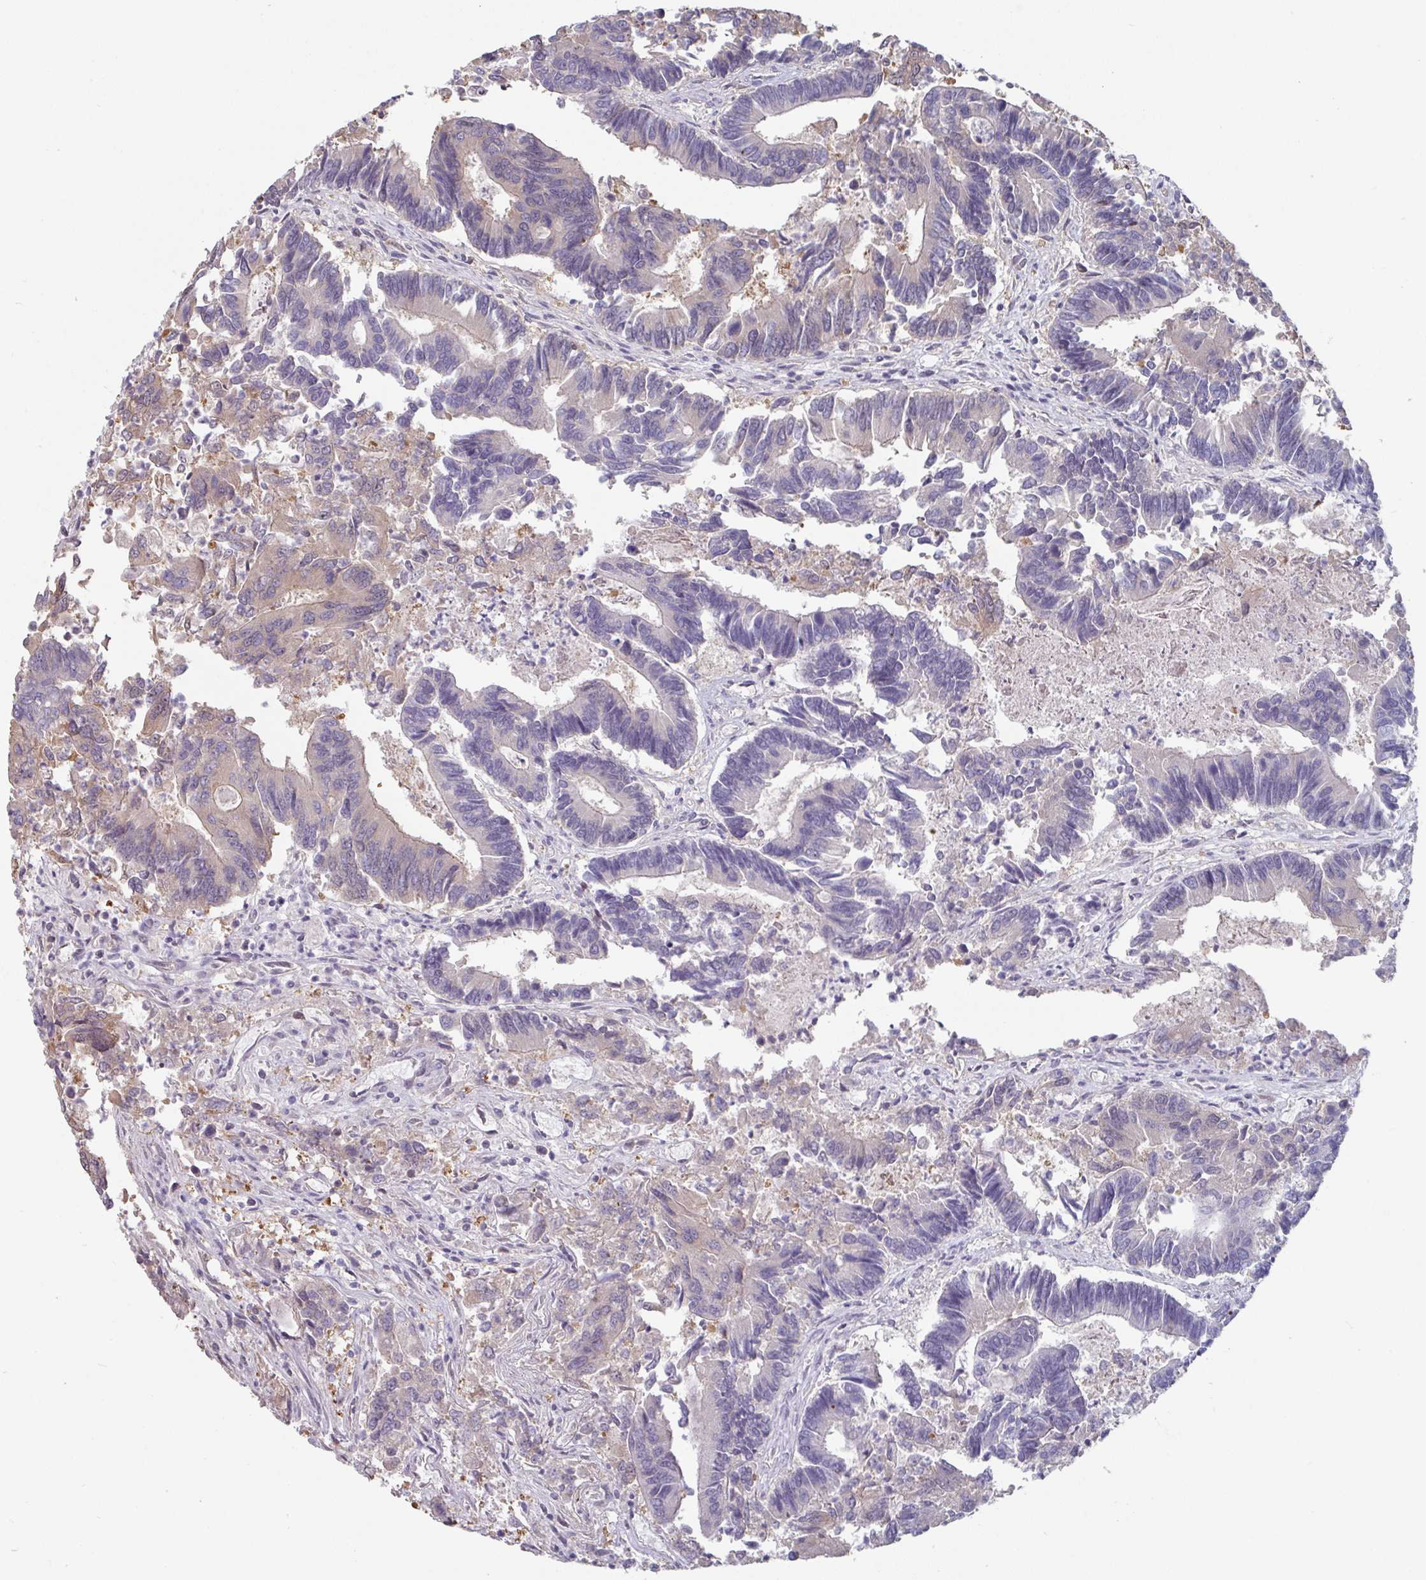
{"staining": {"intensity": "weak", "quantity": "<25%", "location": "cytoplasmic/membranous"}, "tissue": "colorectal cancer", "cell_type": "Tumor cells", "image_type": "cancer", "snomed": [{"axis": "morphology", "description": "Adenocarcinoma, NOS"}, {"axis": "topography", "description": "Colon"}], "caption": "Immunohistochemical staining of human colorectal cancer demonstrates no significant staining in tumor cells.", "gene": "ZBTB6", "patient": {"sex": "female", "age": 67}}